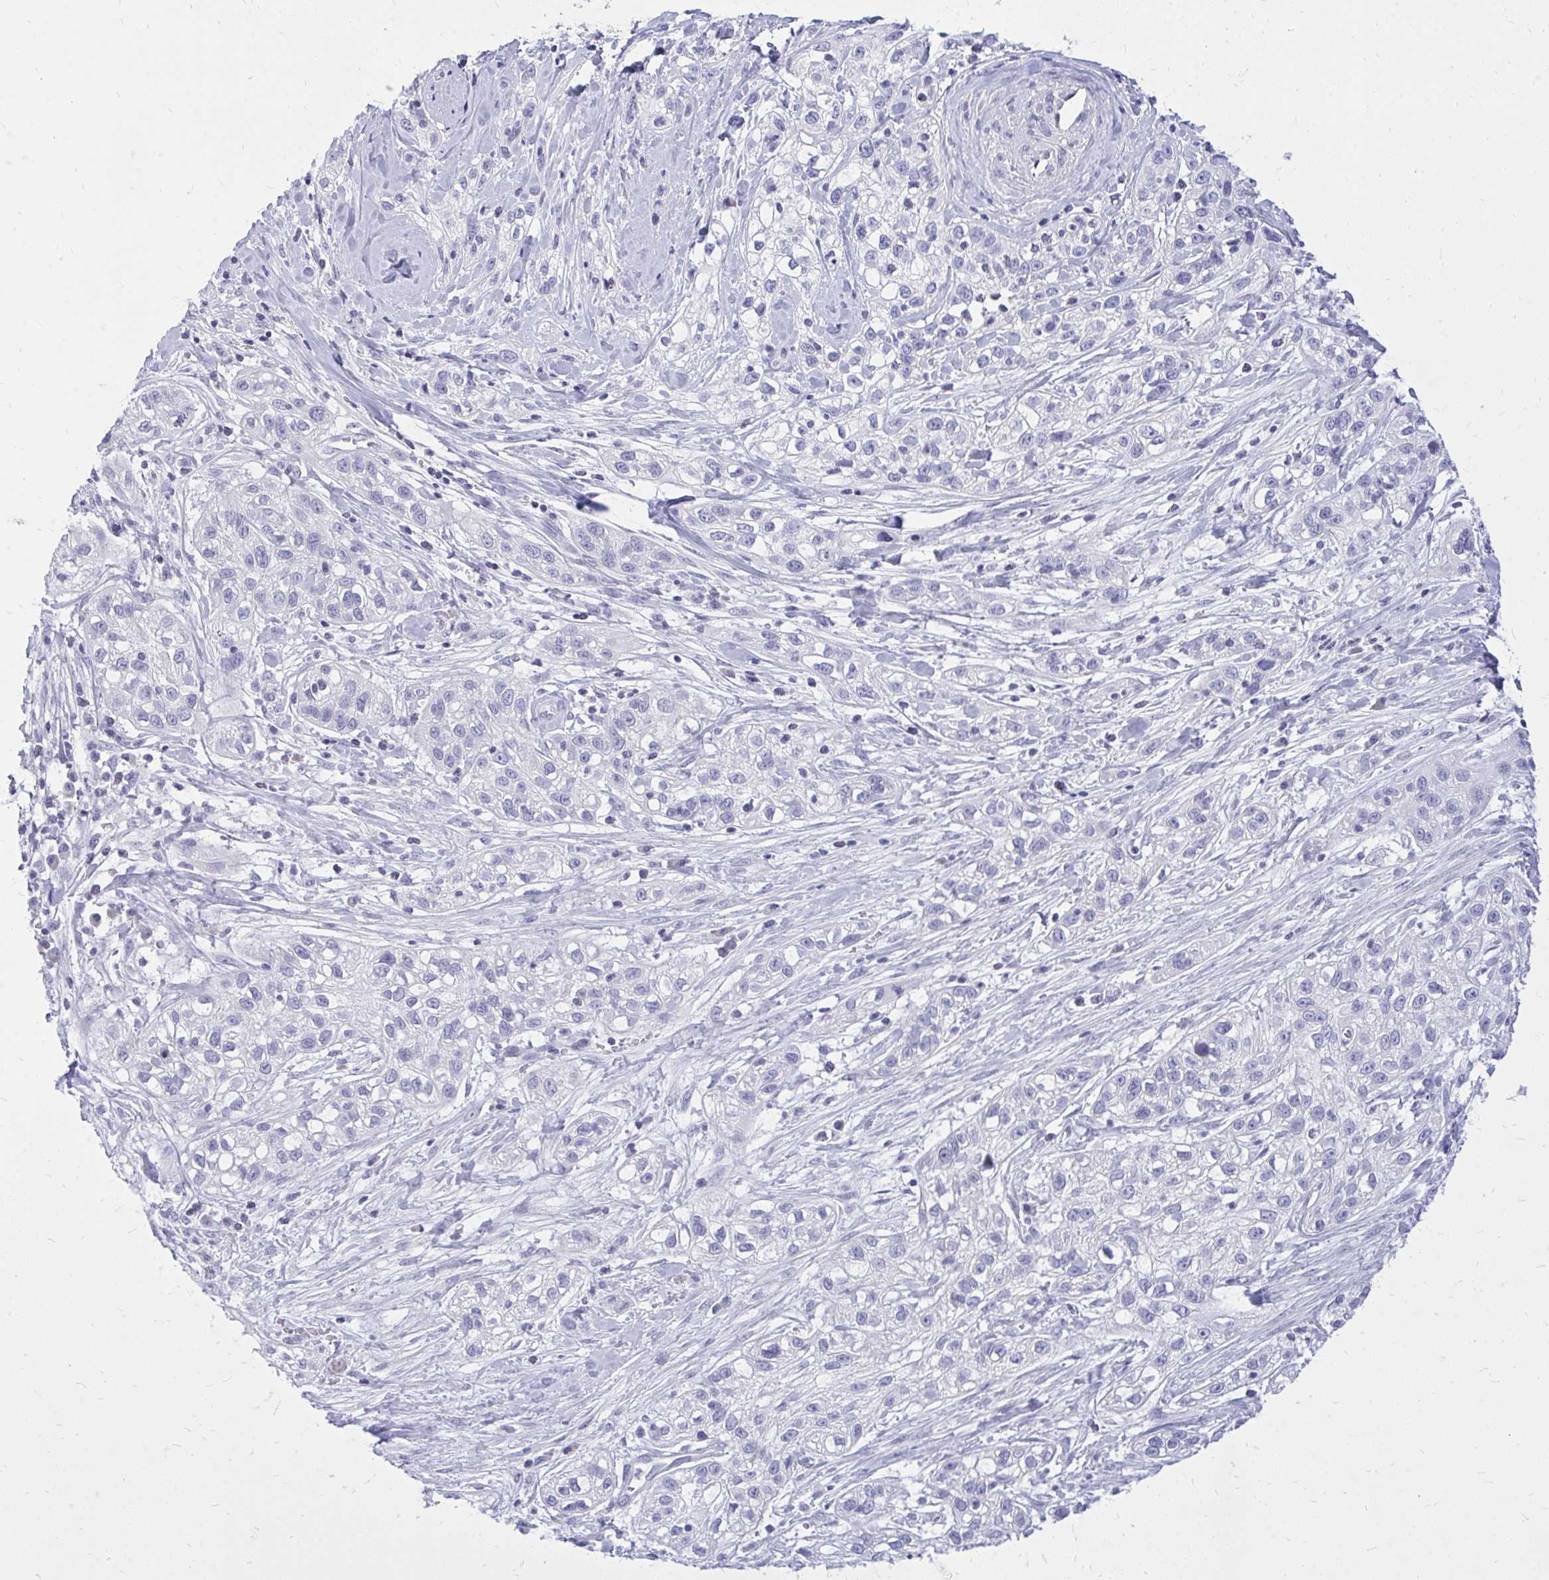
{"staining": {"intensity": "negative", "quantity": "none", "location": "none"}, "tissue": "skin cancer", "cell_type": "Tumor cells", "image_type": "cancer", "snomed": [{"axis": "morphology", "description": "Squamous cell carcinoma, NOS"}, {"axis": "topography", "description": "Skin"}], "caption": "Immunohistochemical staining of squamous cell carcinoma (skin) reveals no significant staining in tumor cells.", "gene": "GABRA1", "patient": {"sex": "male", "age": 82}}